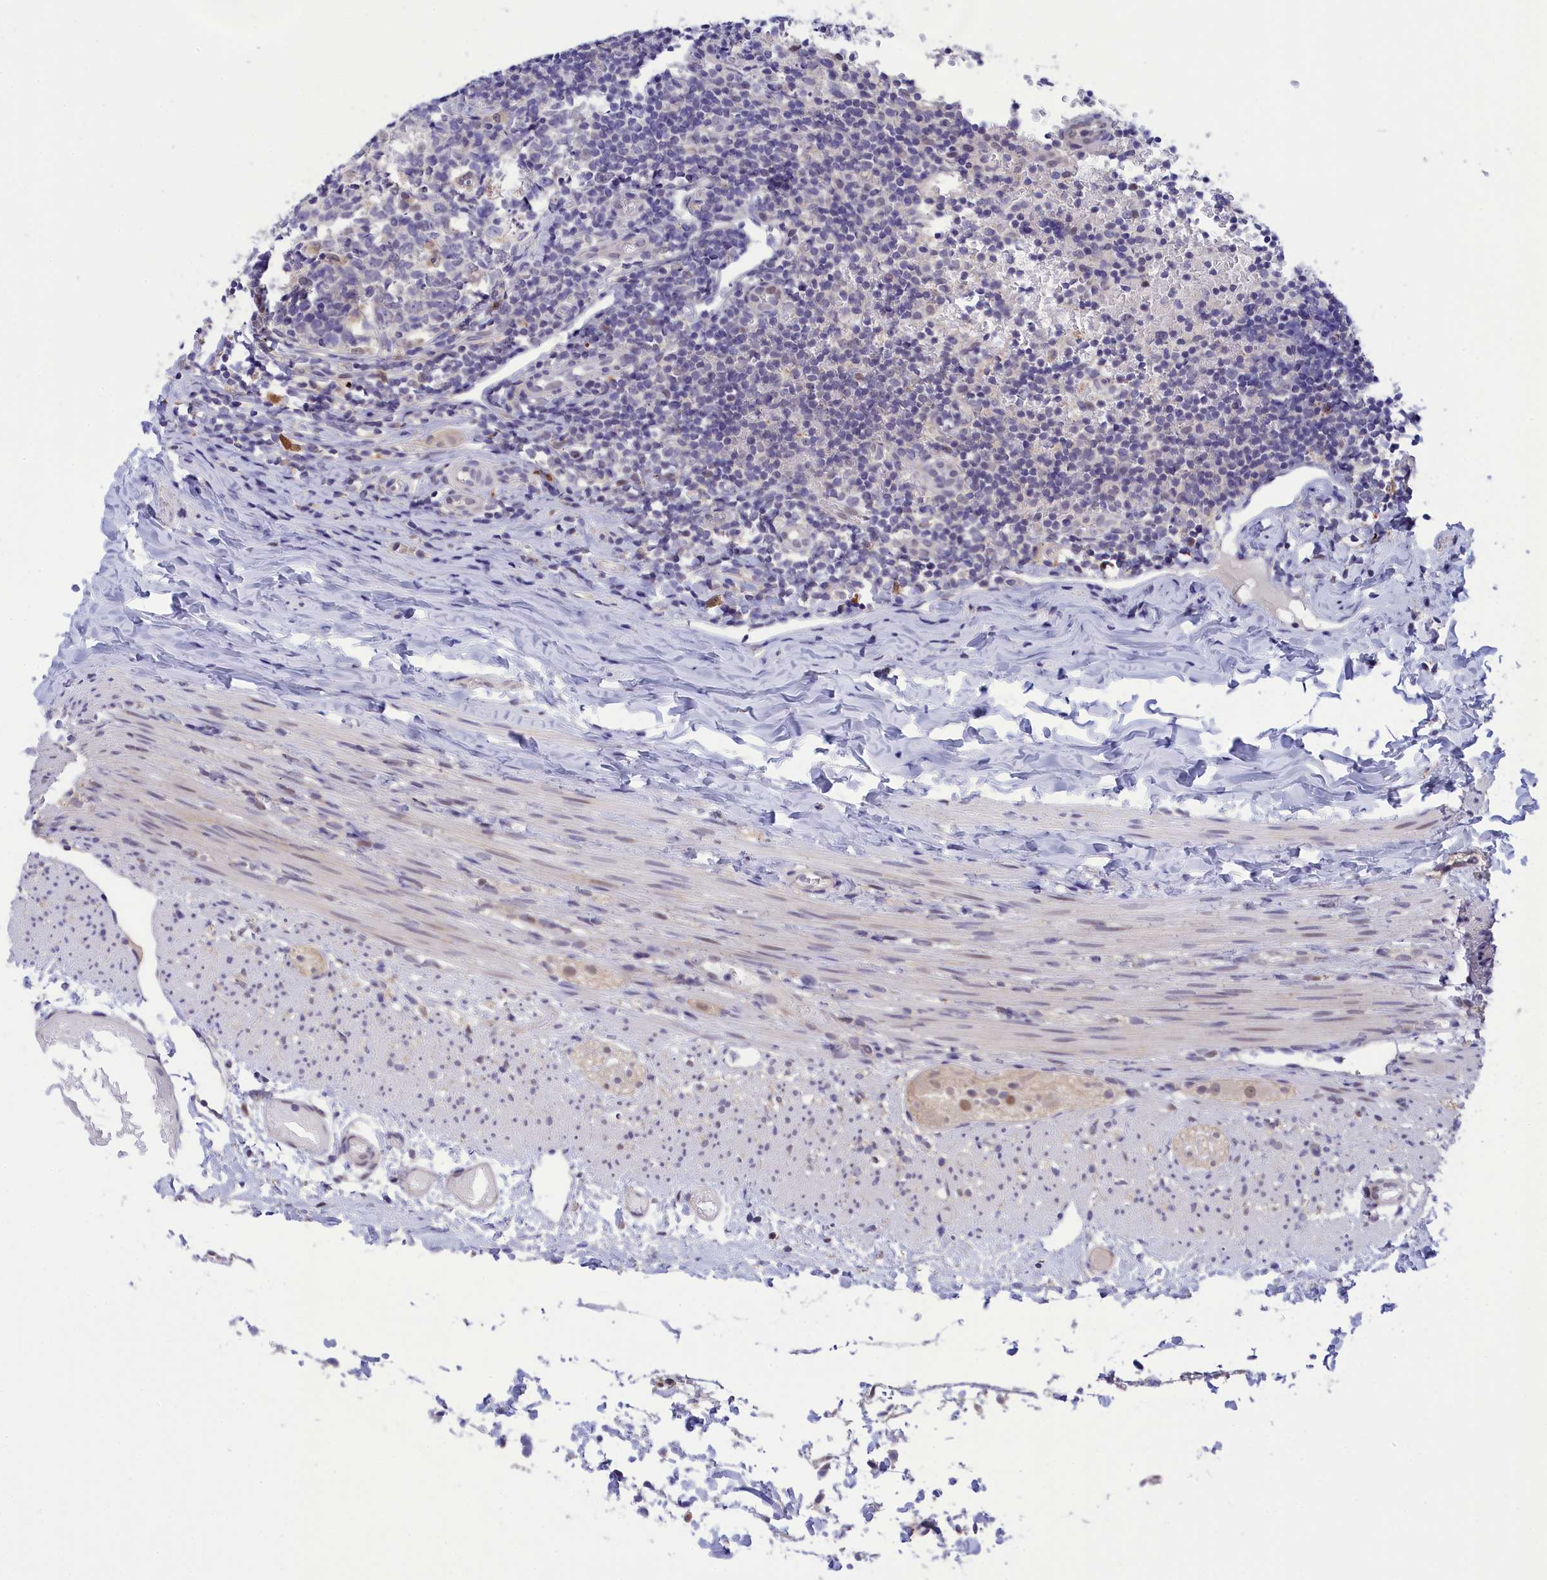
{"staining": {"intensity": "moderate", "quantity": "<25%", "location": "cytoplasmic/membranous,nuclear"}, "tissue": "appendix", "cell_type": "Glandular cells", "image_type": "normal", "snomed": [{"axis": "morphology", "description": "Normal tissue, NOS"}, {"axis": "topography", "description": "Appendix"}], "caption": "The photomicrograph displays a brown stain indicating the presence of a protein in the cytoplasmic/membranous,nuclear of glandular cells in appendix. The staining was performed using DAB to visualize the protein expression in brown, while the nuclei were stained in blue with hematoxylin (Magnification: 20x).", "gene": "KCTD14", "patient": {"sex": "male", "age": 8}}